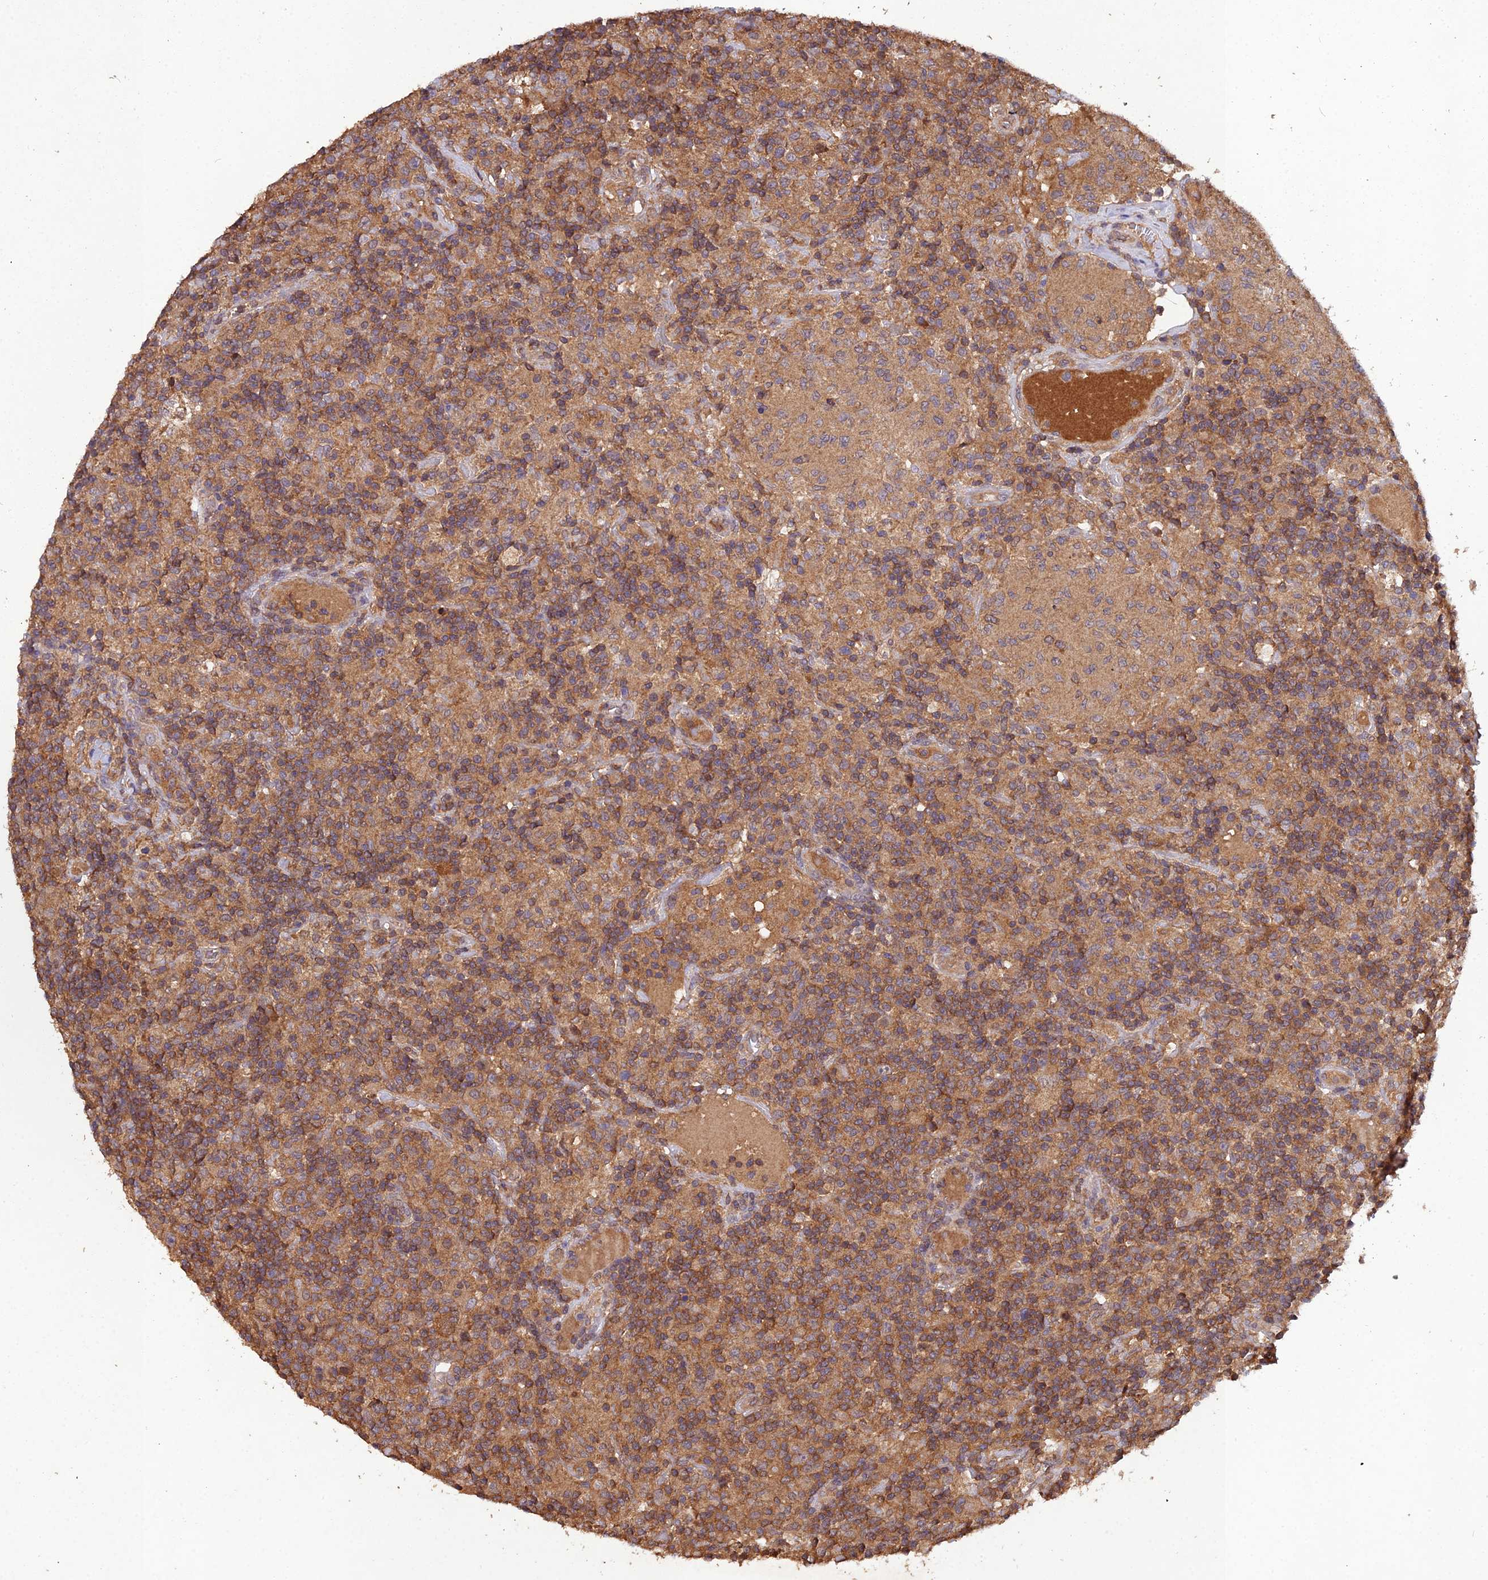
{"staining": {"intensity": "moderate", "quantity": ">75%", "location": "cytoplasmic/membranous"}, "tissue": "lymphoma", "cell_type": "Tumor cells", "image_type": "cancer", "snomed": [{"axis": "morphology", "description": "Hodgkin's disease, NOS"}, {"axis": "topography", "description": "Lymph node"}], "caption": "Immunohistochemical staining of lymphoma reveals moderate cytoplasmic/membranous protein expression in approximately >75% of tumor cells. (brown staining indicates protein expression, while blue staining denotes nuclei).", "gene": "TMEM258", "patient": {"sex": "male", "age": 70}}